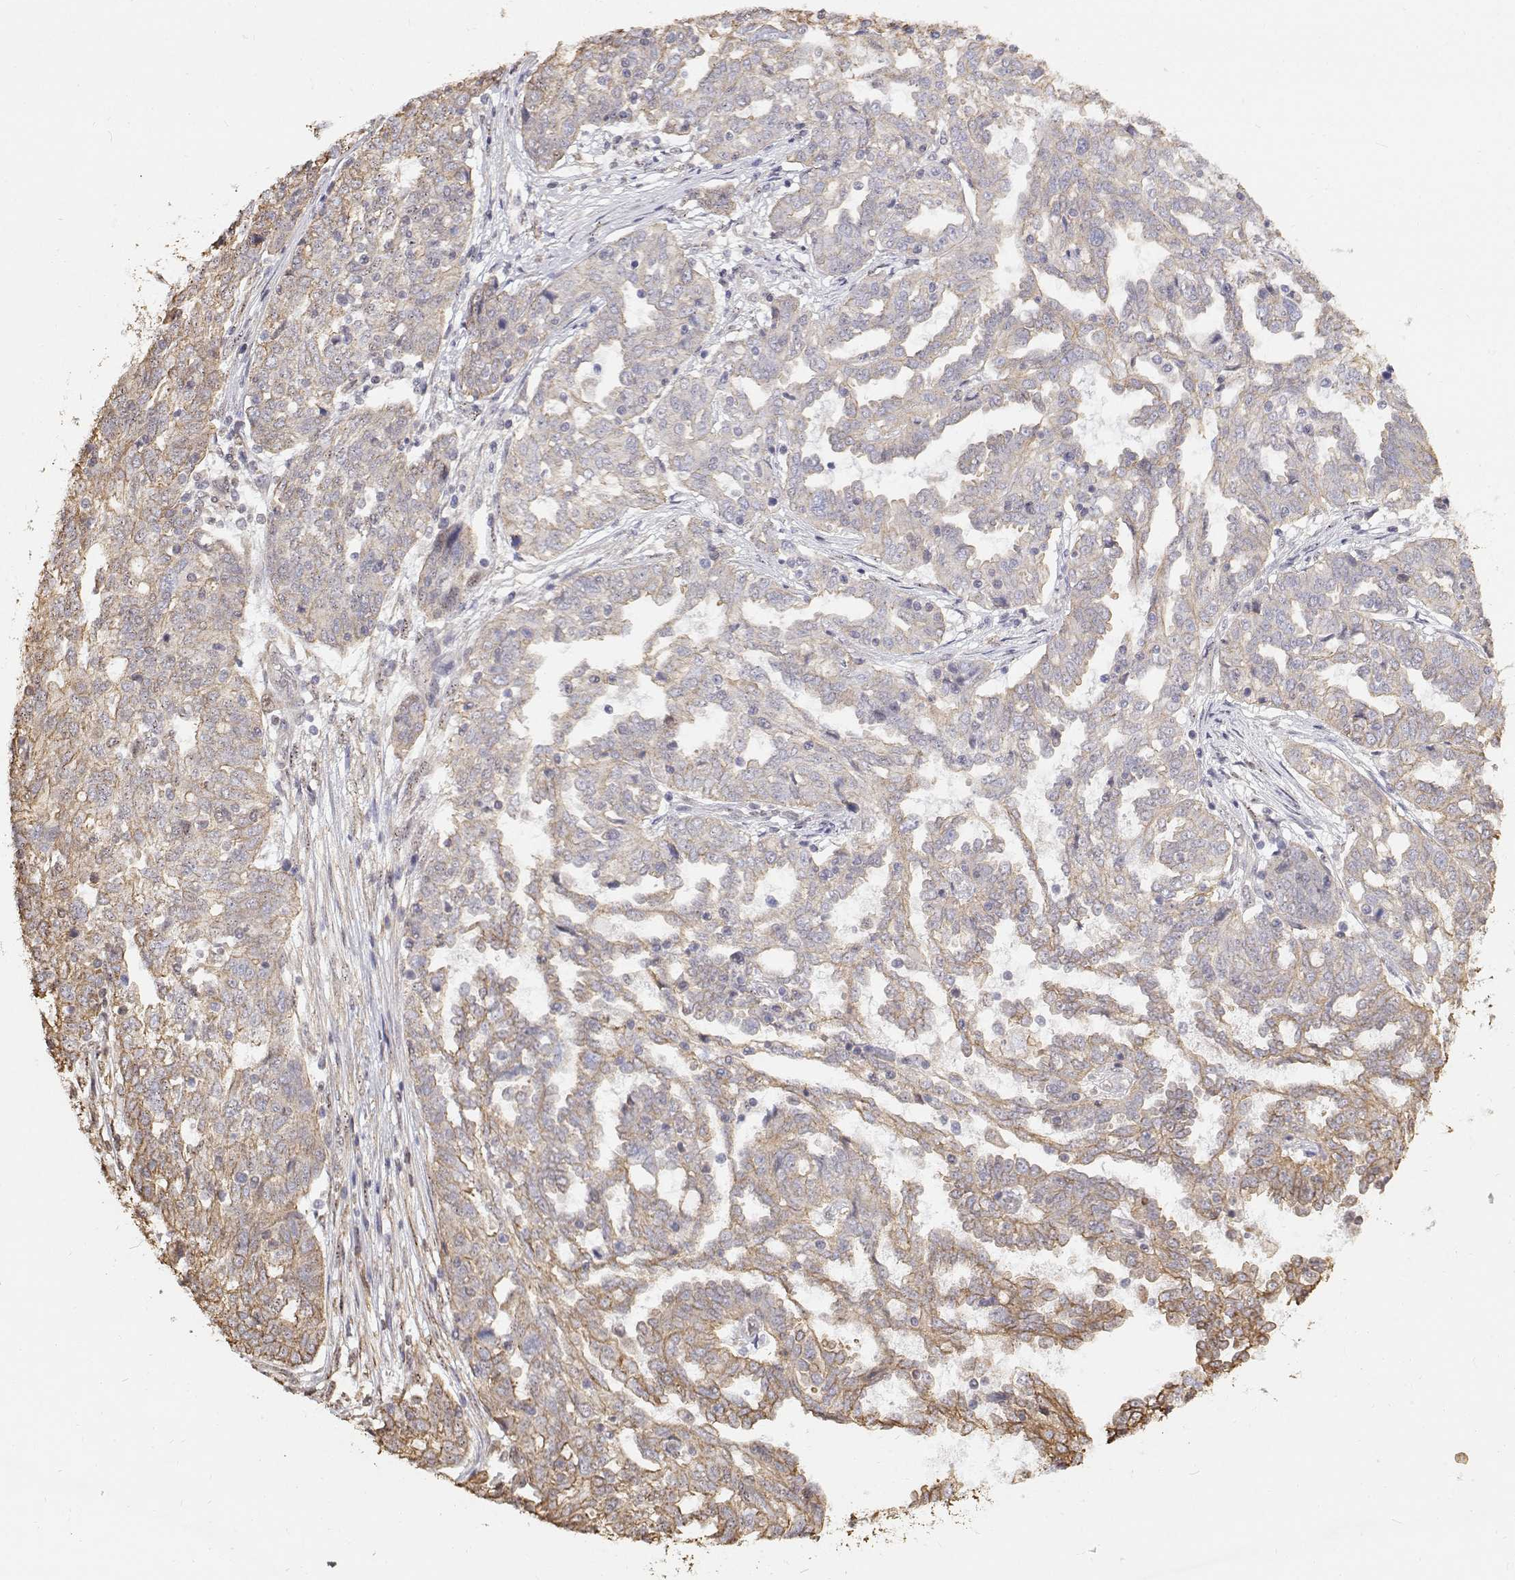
{"staining": {"intensity": "weak", "quantity": "<25%", "location": "cytoplasmic/membranous"}, "tissue": "ovarian cancer", "cell_type": "Tumor cells", "image_type": "cancer", "snomed": [{"axis": "morphology", "description": "Cystadenocarcinoma, serous, NOS"}, {"axis": "topography", "description": "Ovary"}], "caption": "An image of human ovarian cancer is negative for staining in tumor cells.", "gene": "GSDMA", "patient": {"sex": "female", "age": 67}}